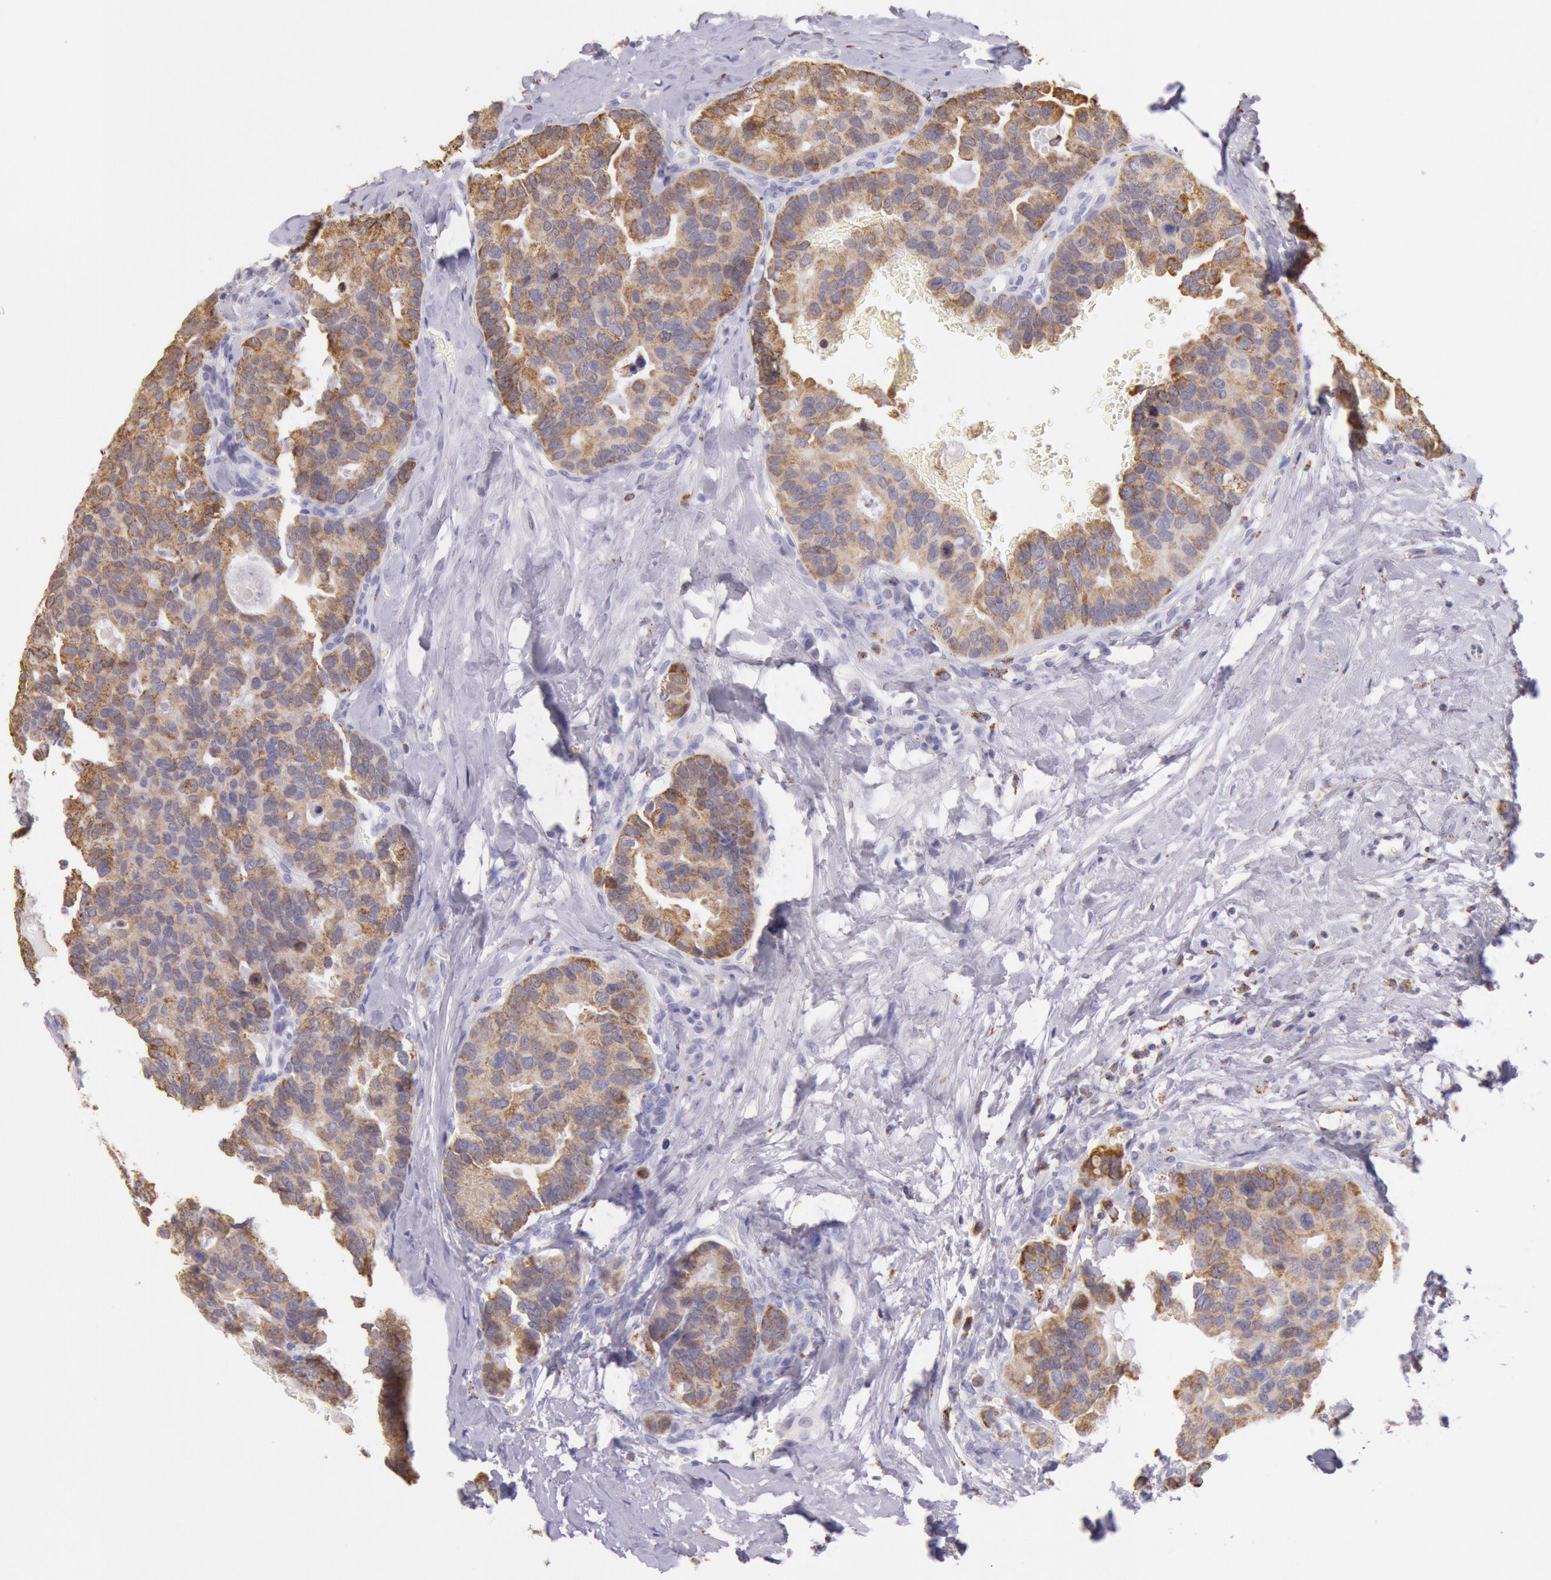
{"staining": {"intensity": "moderate", "quantity": ">75%", "location": "cytoplasmic/membranous"}, "tissue": "breast cancer", "cell_type": "Tumor cells", "image_type": "cancer", "snomed": [{"axis": "morphology", "description": "Duct carcinoma"}, {"axis": "topography", "description": "Breast"}], "caption": "Breast cancer stained with a brown dye displays moderate cytoplasmic/membranous positive staining in about >75% of tumor cells.", "gene": "FRMD6", "patient": {"sex": "female", "age": 69}}